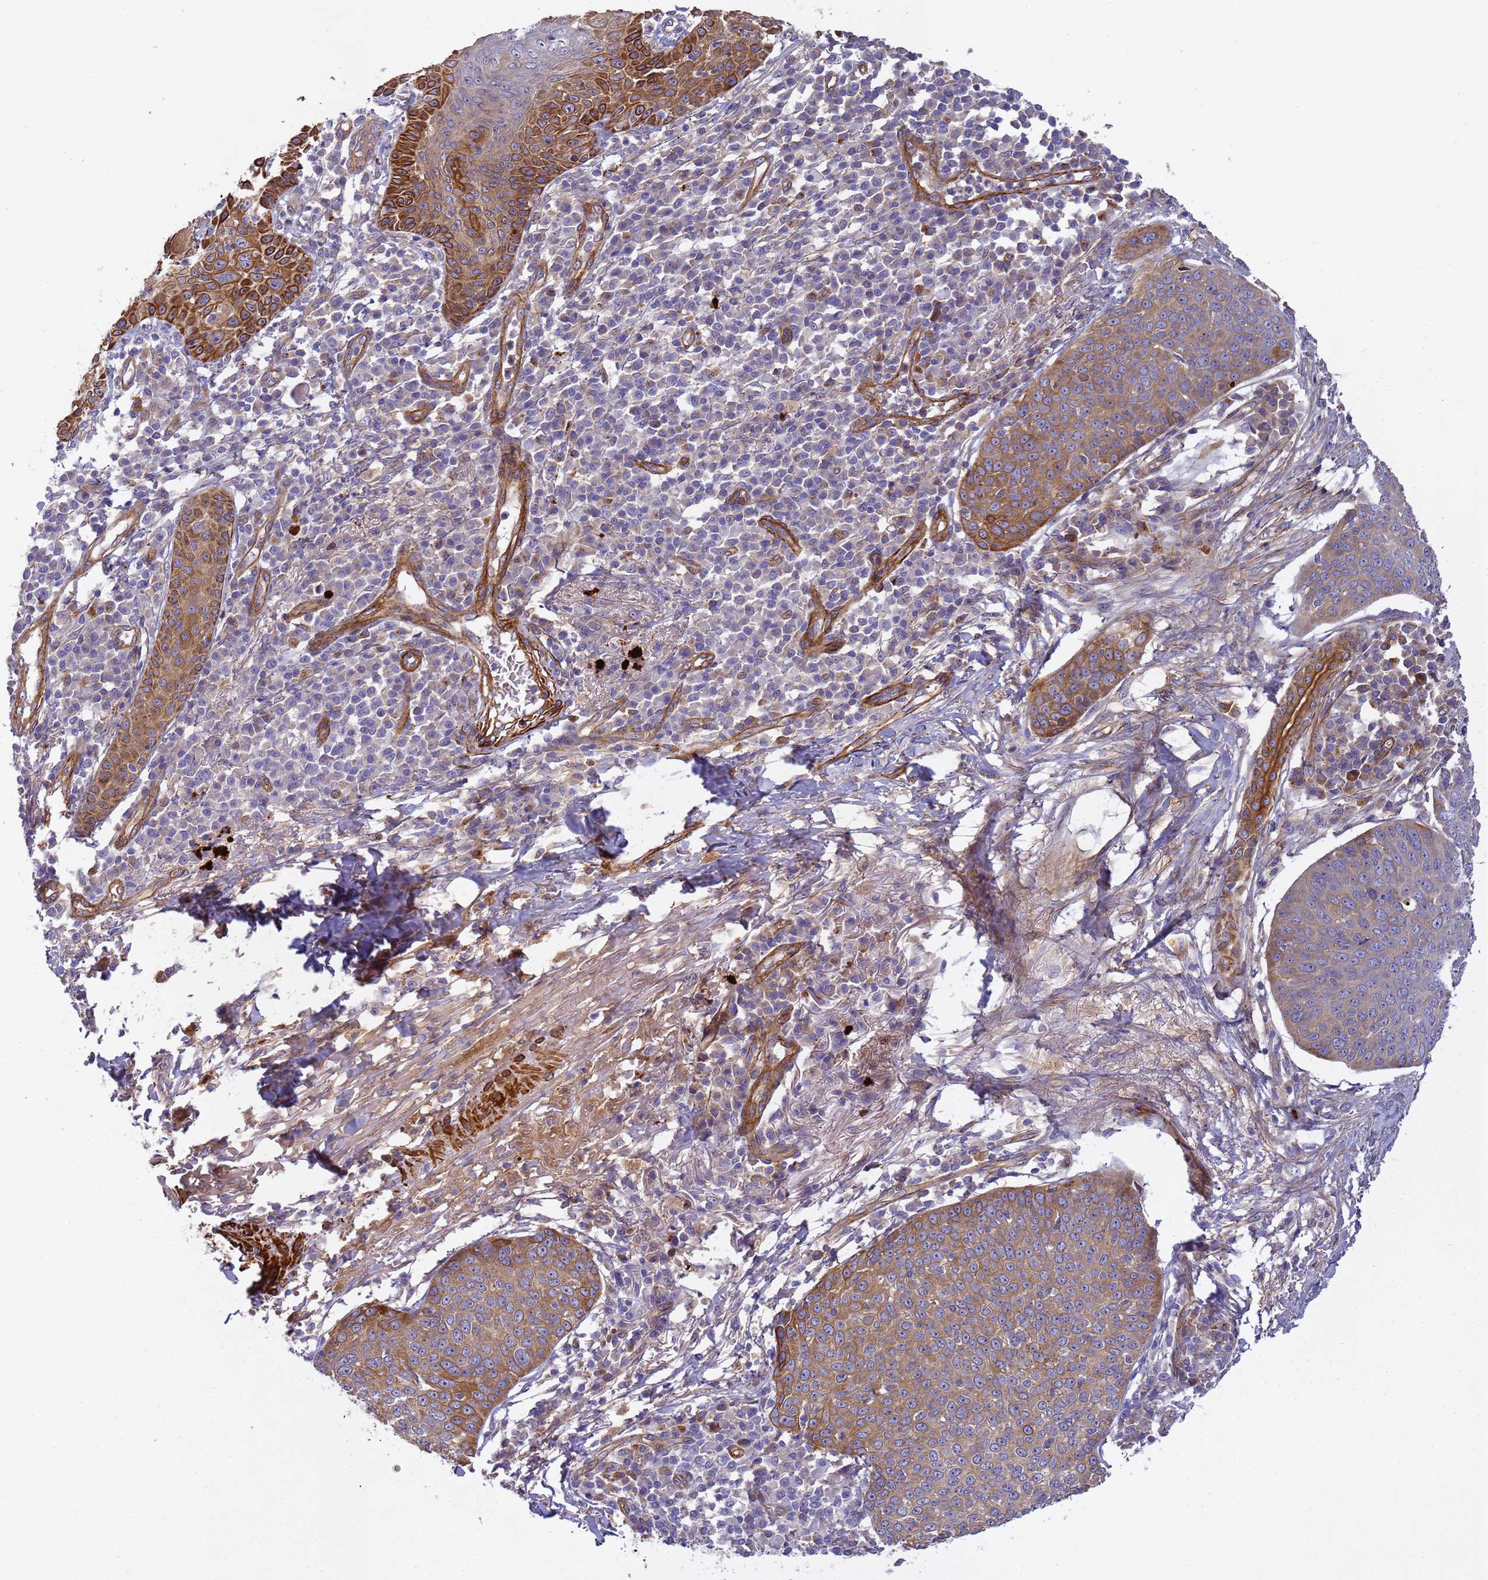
{"staining": {"intensity": "moderate", "quantity": "25%-75%", "location": "cytoplasmic/membranous"}, "tissue": "skin cancer", "cell_type": "Tumor cells", "image_type": "cancer", "snomed": [{"axis": "morphology", "description": "Squamous cell carcinoma, NOS"}, {"axis": "topography", "description": "Skin"}], "caption": "Tumor cells display medium levels of moderate cytoplasmic/membranous expression in approximately 25%-75% of cells in human skin cancer.", "gene": "RALGAPA2", "patient": {"sex": "male", "age": 71}}